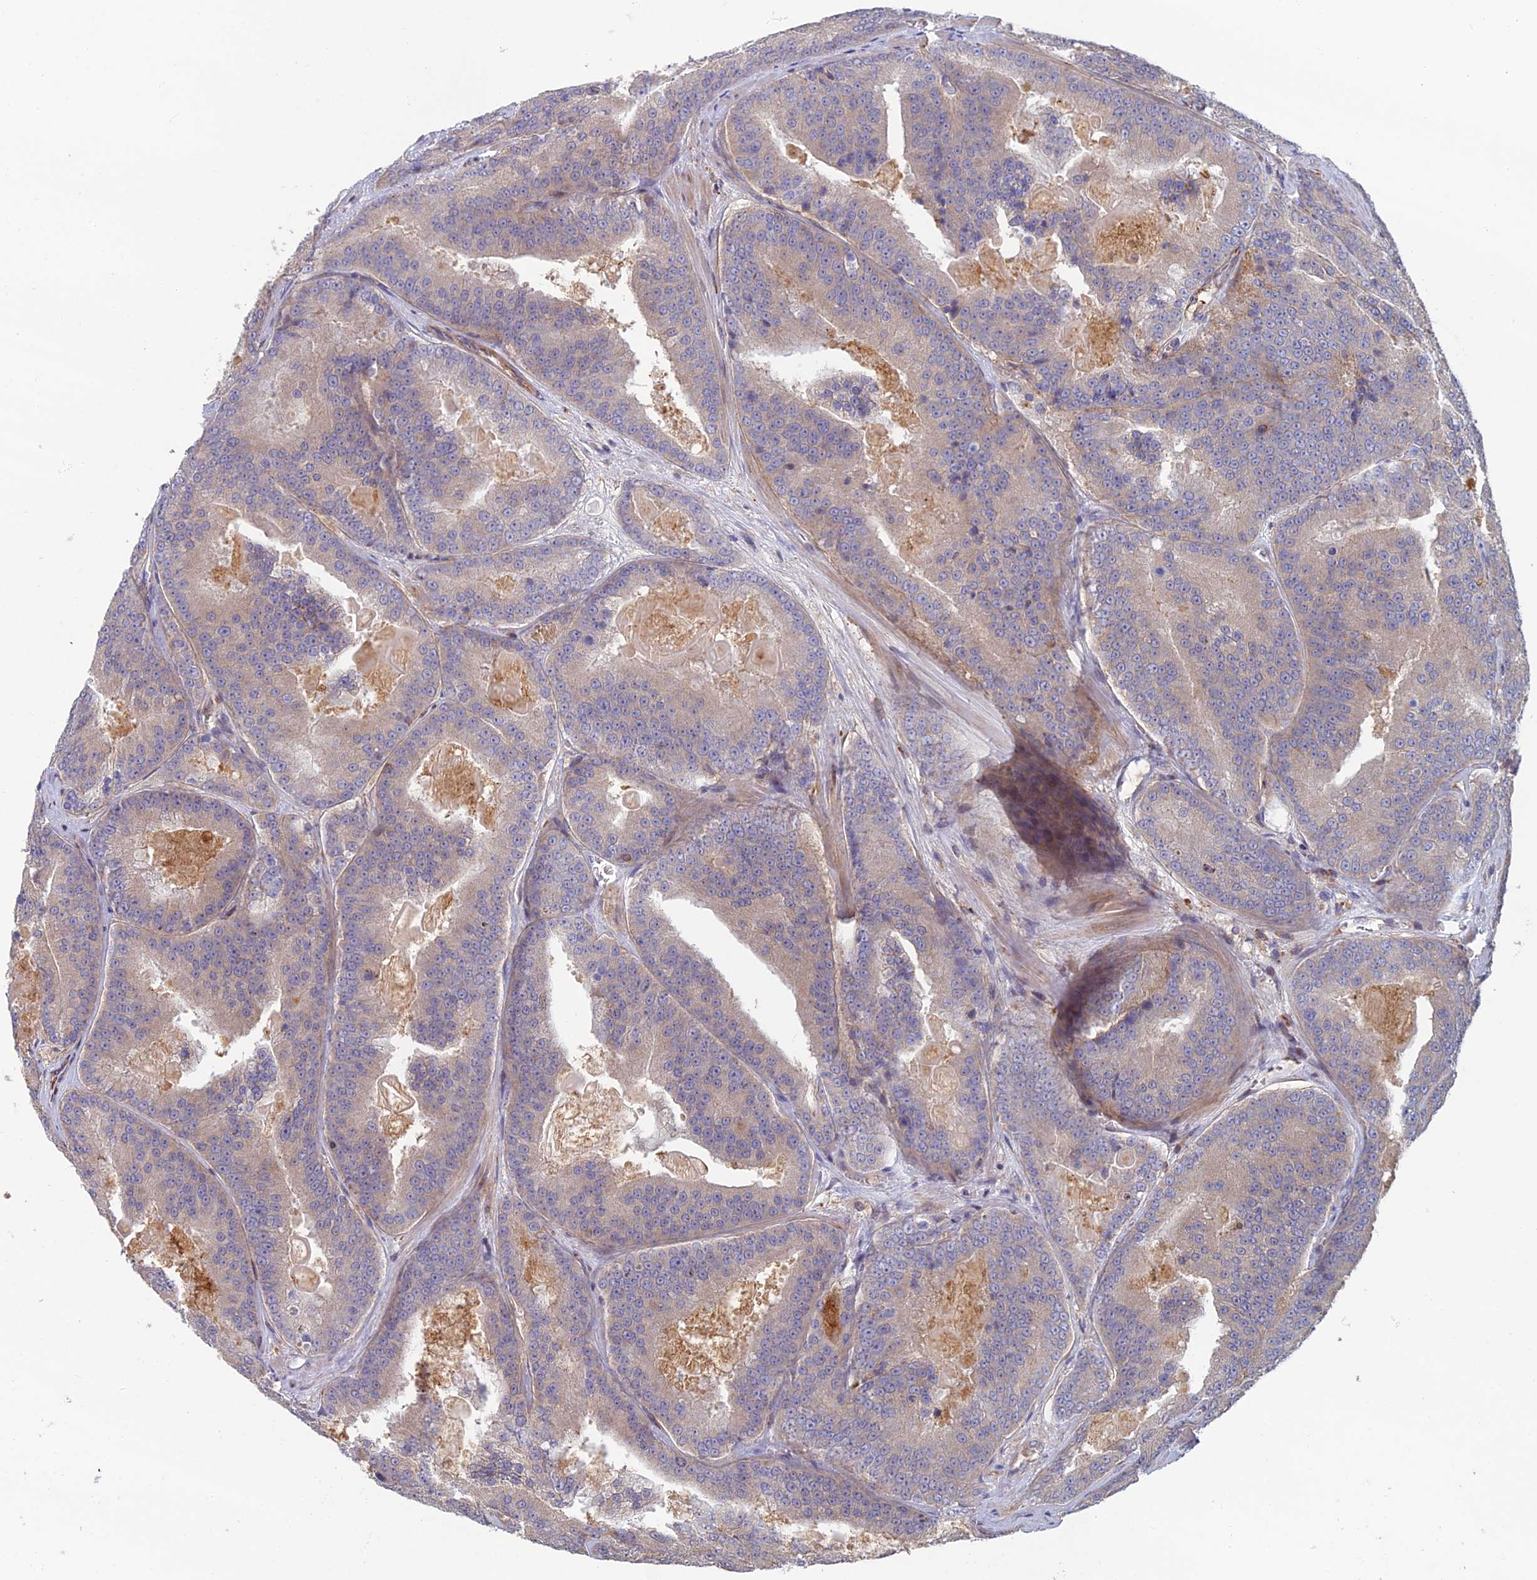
{"staining": {"intensity": "negative", "quantity": "none", "location": "none"}, "tissue": "prostate cancer", "cell_type": "Tumor cells", "image_type": "cancer", "snomed": [{"axis": "morphology", "description": "Adenocarcinoma, High grade"}, {"axis": "topography", "description": "Prostate"}], "caption": "High magnification brightfield microscopy of high-grade adenocarcinoma (prostate) stained with DAB (brown) and counterstained with hematoxylin (blue): tumor cells show no significant staining.", "gene": "C15orf62", "patient": {"sex": "male", "age": 61}}